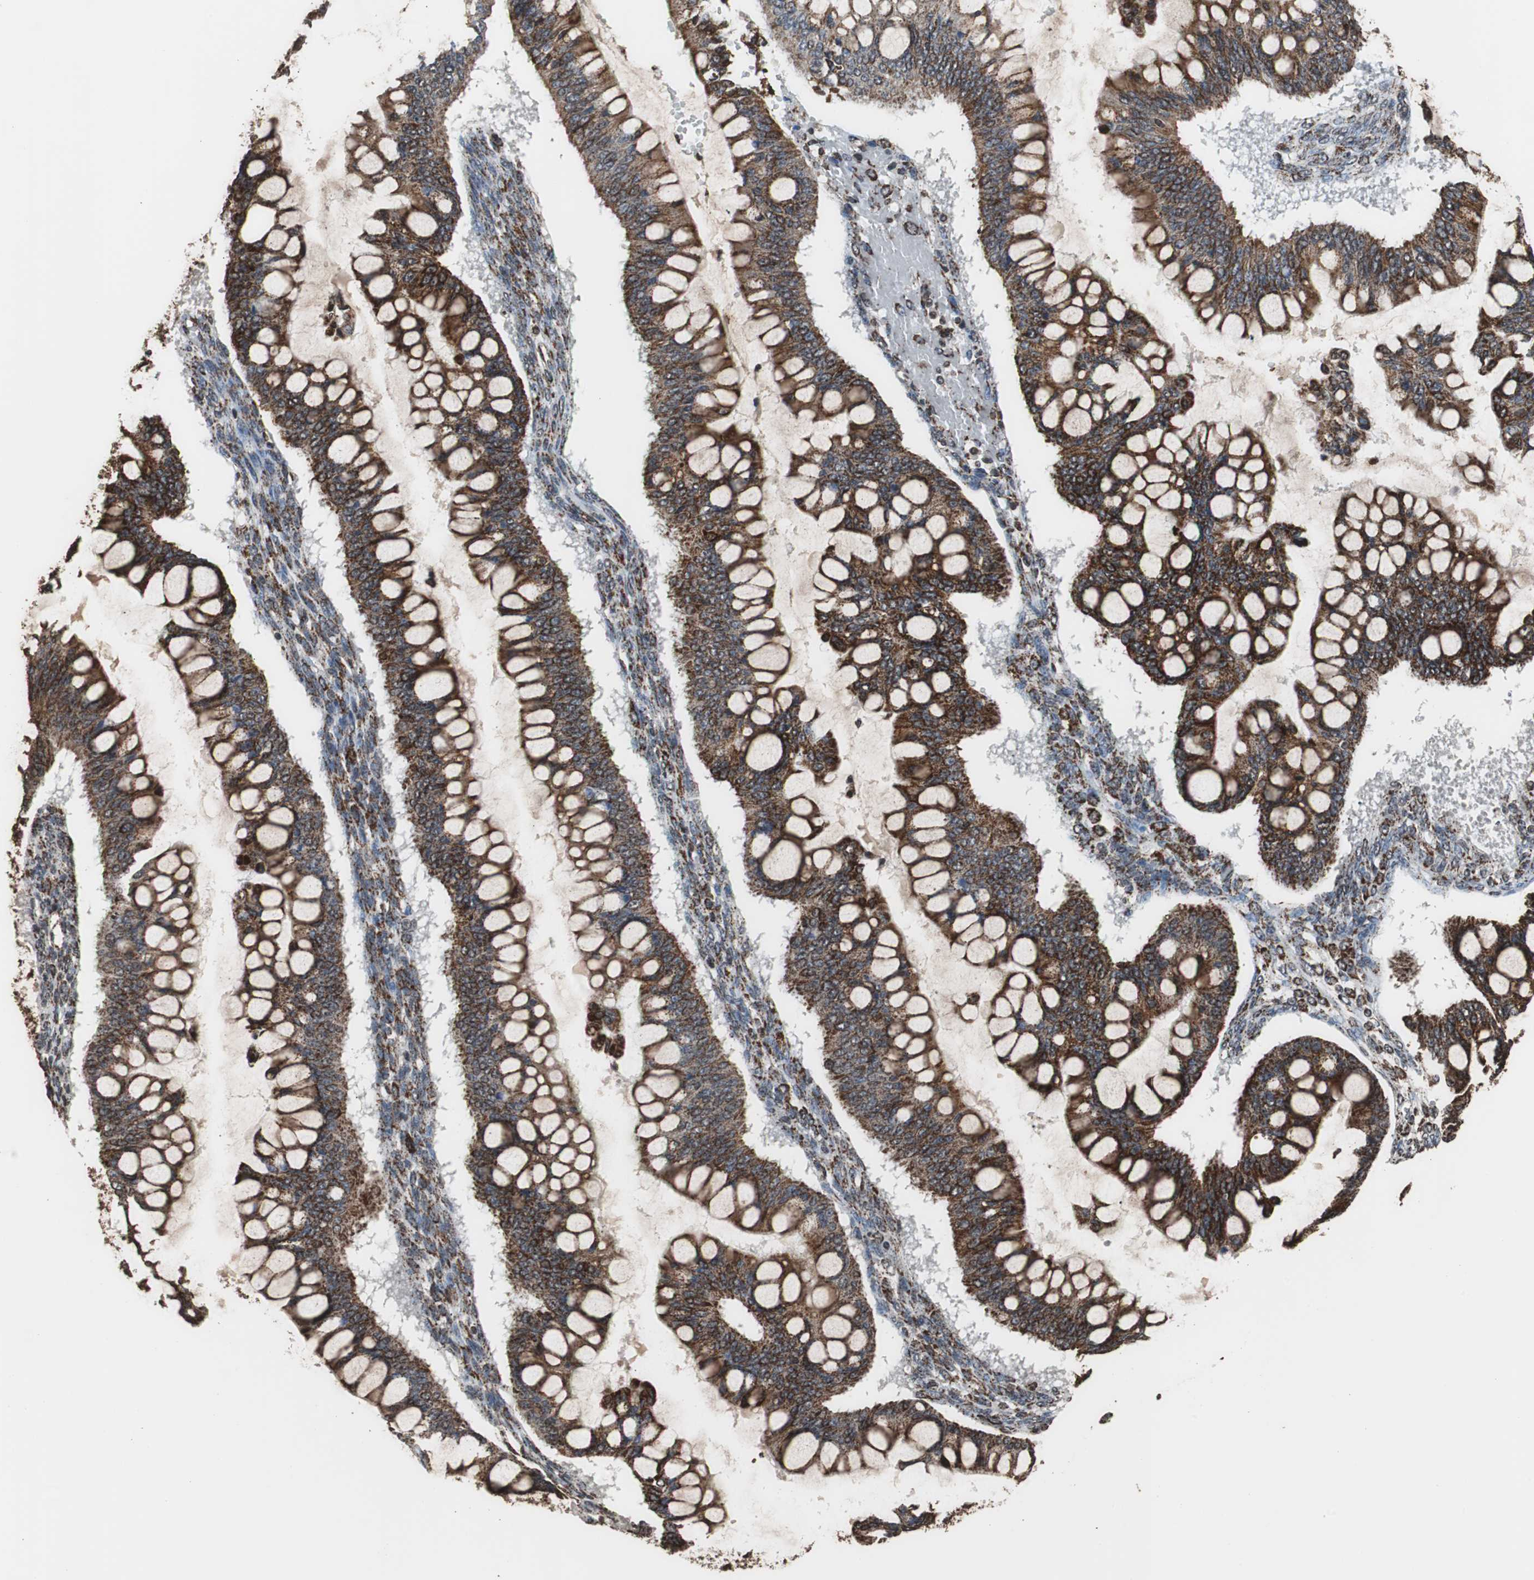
{"staining": {"intensity": "strong", "quantity": ">75%", "location": "cytoplasmic/membranous"}, "tissue": "ovarian cancer", "cell_type": "Tumor cells", "image_type": "cancer", "snomed": [{"axis": "morphology", "description": "Cystadenocarcinoma, mucinous, NOS"}, {"axis": "topography", "description": "Ovary"}], "caption": "Ovarian mucinous cystadenocarcinoma tissue exhibits strong cytoplasmic/membranous staining in approximately >75% of tumor cells", "gene": "HSPA9", "patient": {"sex": "female", "age": 73}}